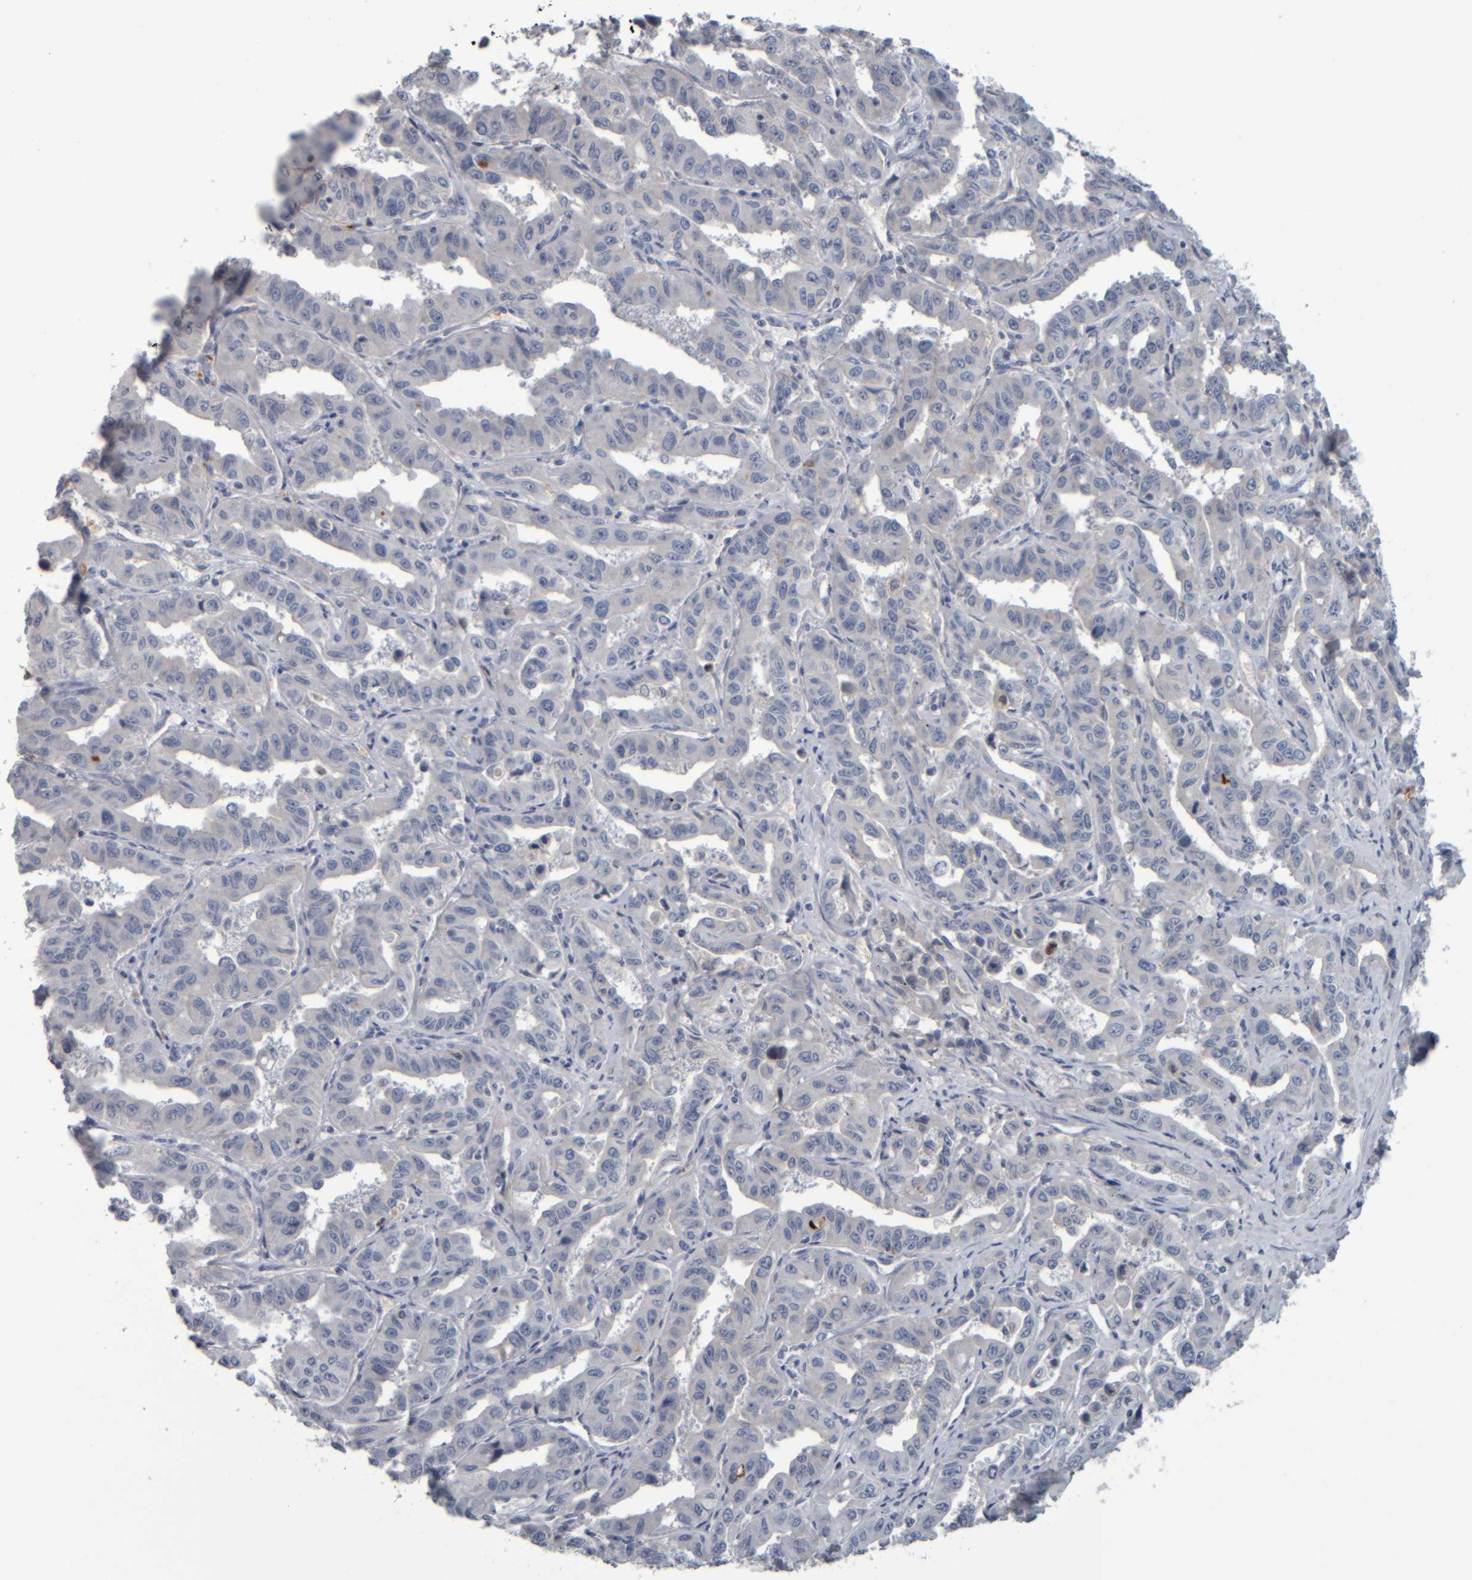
{"staining": {"intensity": "weak", "quantity": "25%-75%", "location": "cytoplasmic/membranous"}, "tissue": "liver cancer", "cell_type": "Tumor cells", "image_type": "cancer", "snomed": [{"axis": "morphology", "description": "Cholangiocarcinoma"}, {"axis": "topography", "description": "Liver"}], "caption": "Protein positivity by immunohistochemistry (IHC) shows weak cytoplasmic/membranous staining in approximately 25%-75% of tumor cells in liver cancer (cholangiocarcinoma).", "gene": "CAVIN4", "patient": {"sex": "male", "age": 59}}